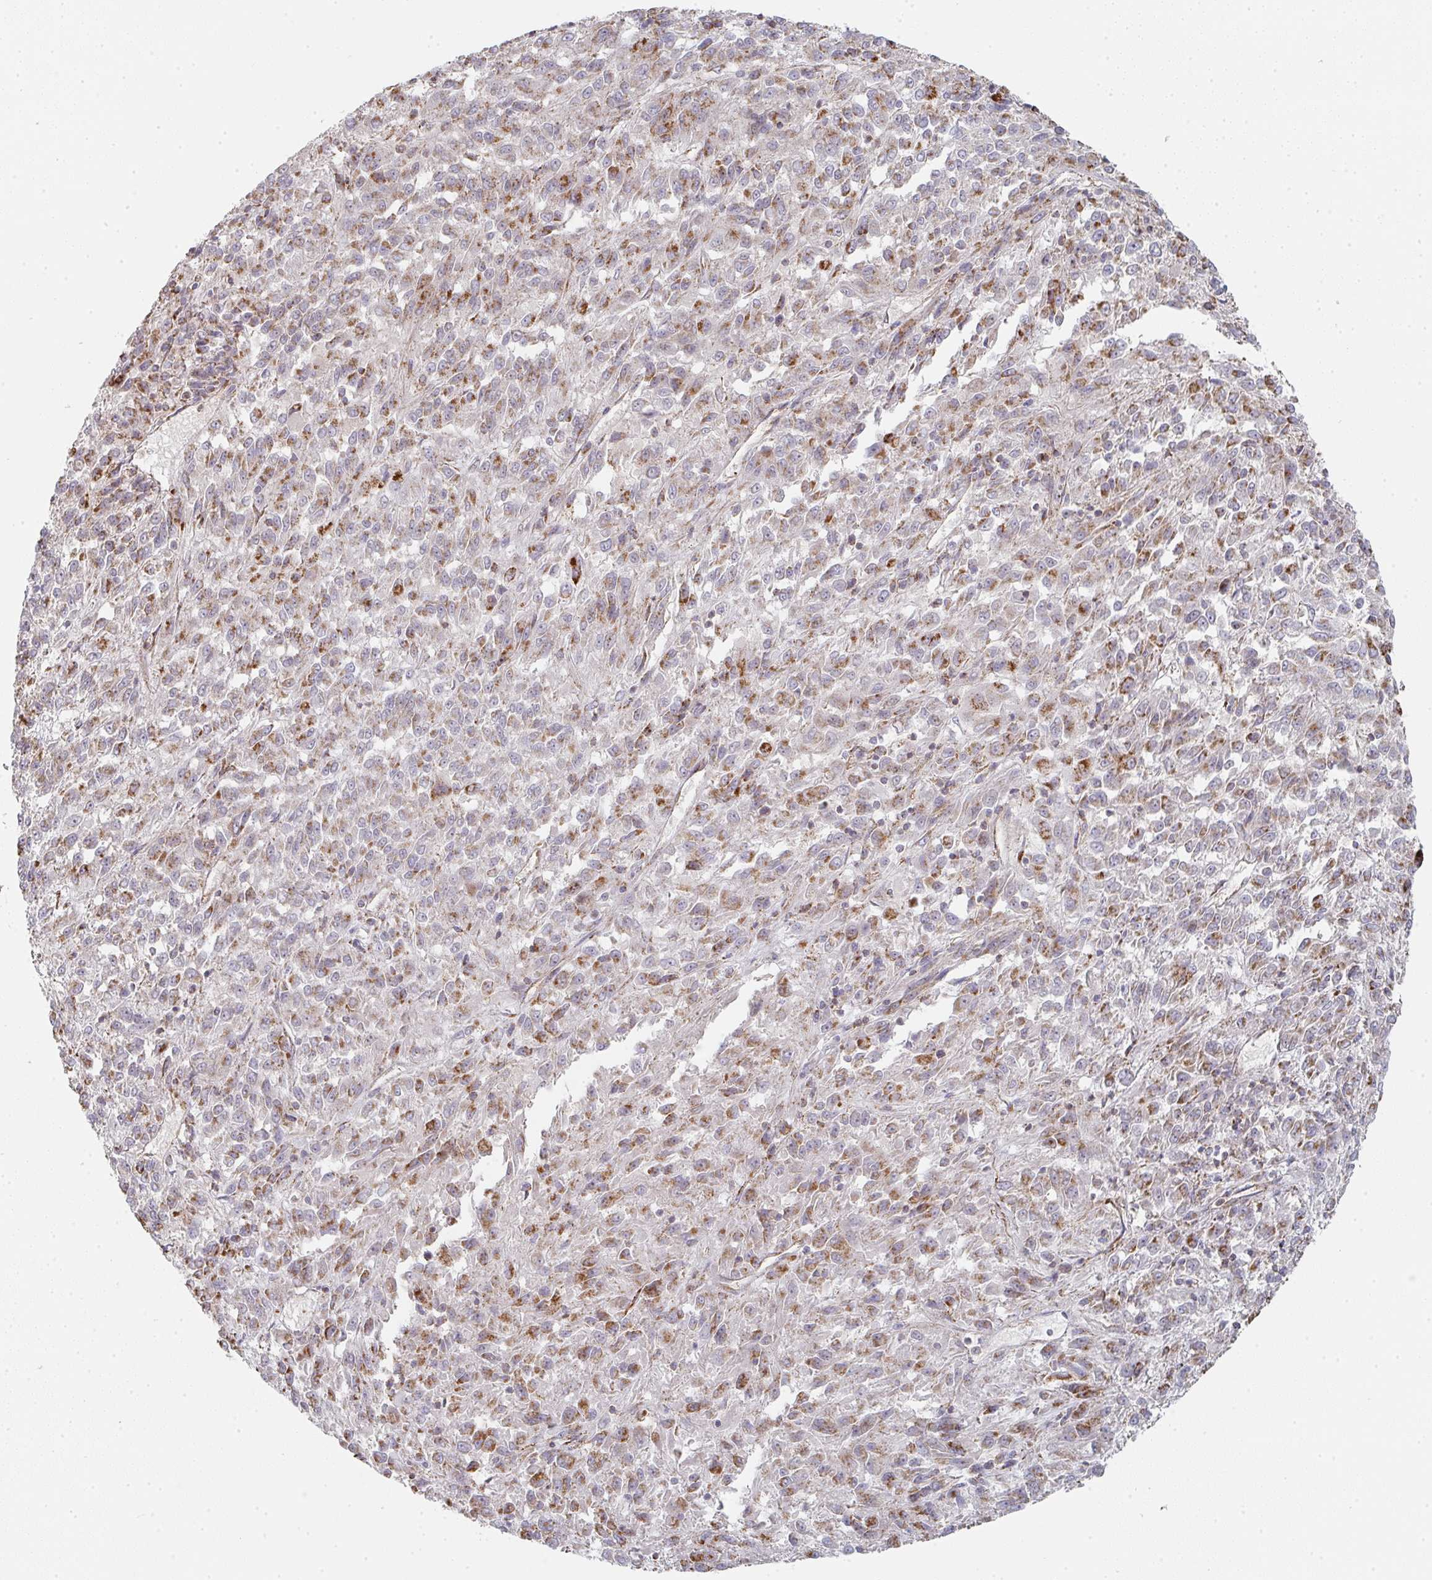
{"staining": {"intensity": "moderate", "quantity": ">75%", "location": "cytoplasmic/membranous"}, "tissue": "melanoma", "cell_type": "Tumor cells", "image_type": "cancer", "snomed": [{"axis": "morphology", "description": "Malignant melanoma, Metastatic site"}, {"axis": "topography", "description": "Lung"}], "caption": "Immunohistochemistry (IHC) histopathology image of human melanoma stained for a protein (brown), which shows medium levels of moderate cytoplasmic/membranous positivity in about >75% of tumor cells.", "gene": "ZNF526", "patient": {"sex": "male", "age": 64}}